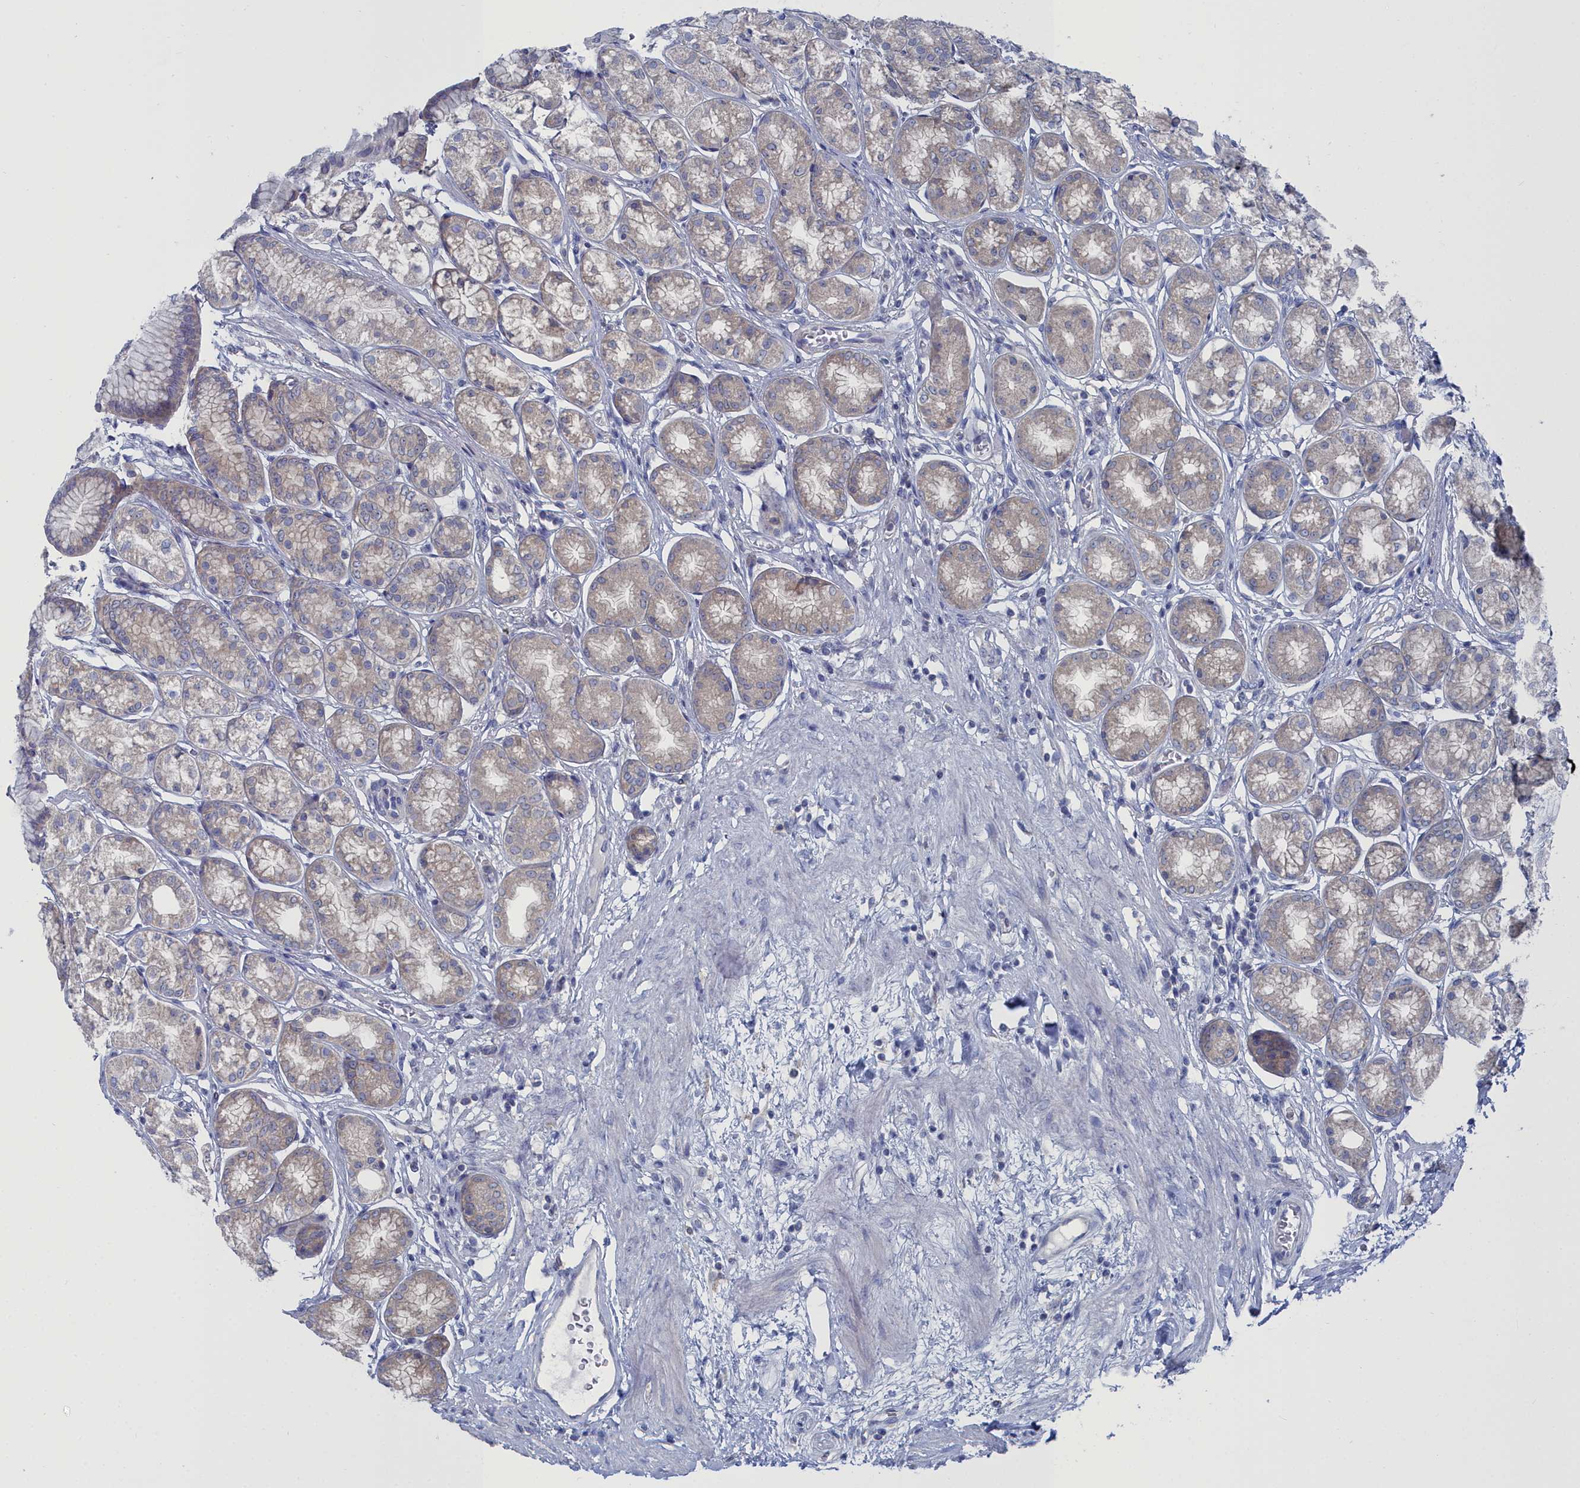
{"staining": {"intensity": "weak", "quantity": "25%-75%", "location": "cytoplasmic/membranous"}, "tissue": "stomach", "cell_type": "Glandular cells", "image_type": "normal", "snomed": [{"axis": "morphology", "description": "Normal tissue, NOS"}, {"axis": "morphology", "description": "Adenocarcinoma, NOS"}, {"axis": "morphology", "description": "Adenocarcinoma, High grade"}, {"axis": "topography", "description": "Stomach, upper"}, {"axis": "topography", "description": "Stomach"}], "caption": "Brown immunohistochemical staining in unremarkable human stomach exhibits weak cytoplasmic/membranous positivity in about 25%-75% of glandular cells. (IHC, brightfield microscopy, high magnification).", "gene": "CCDC149", "patient": {"sex": "female", "age": 65}}